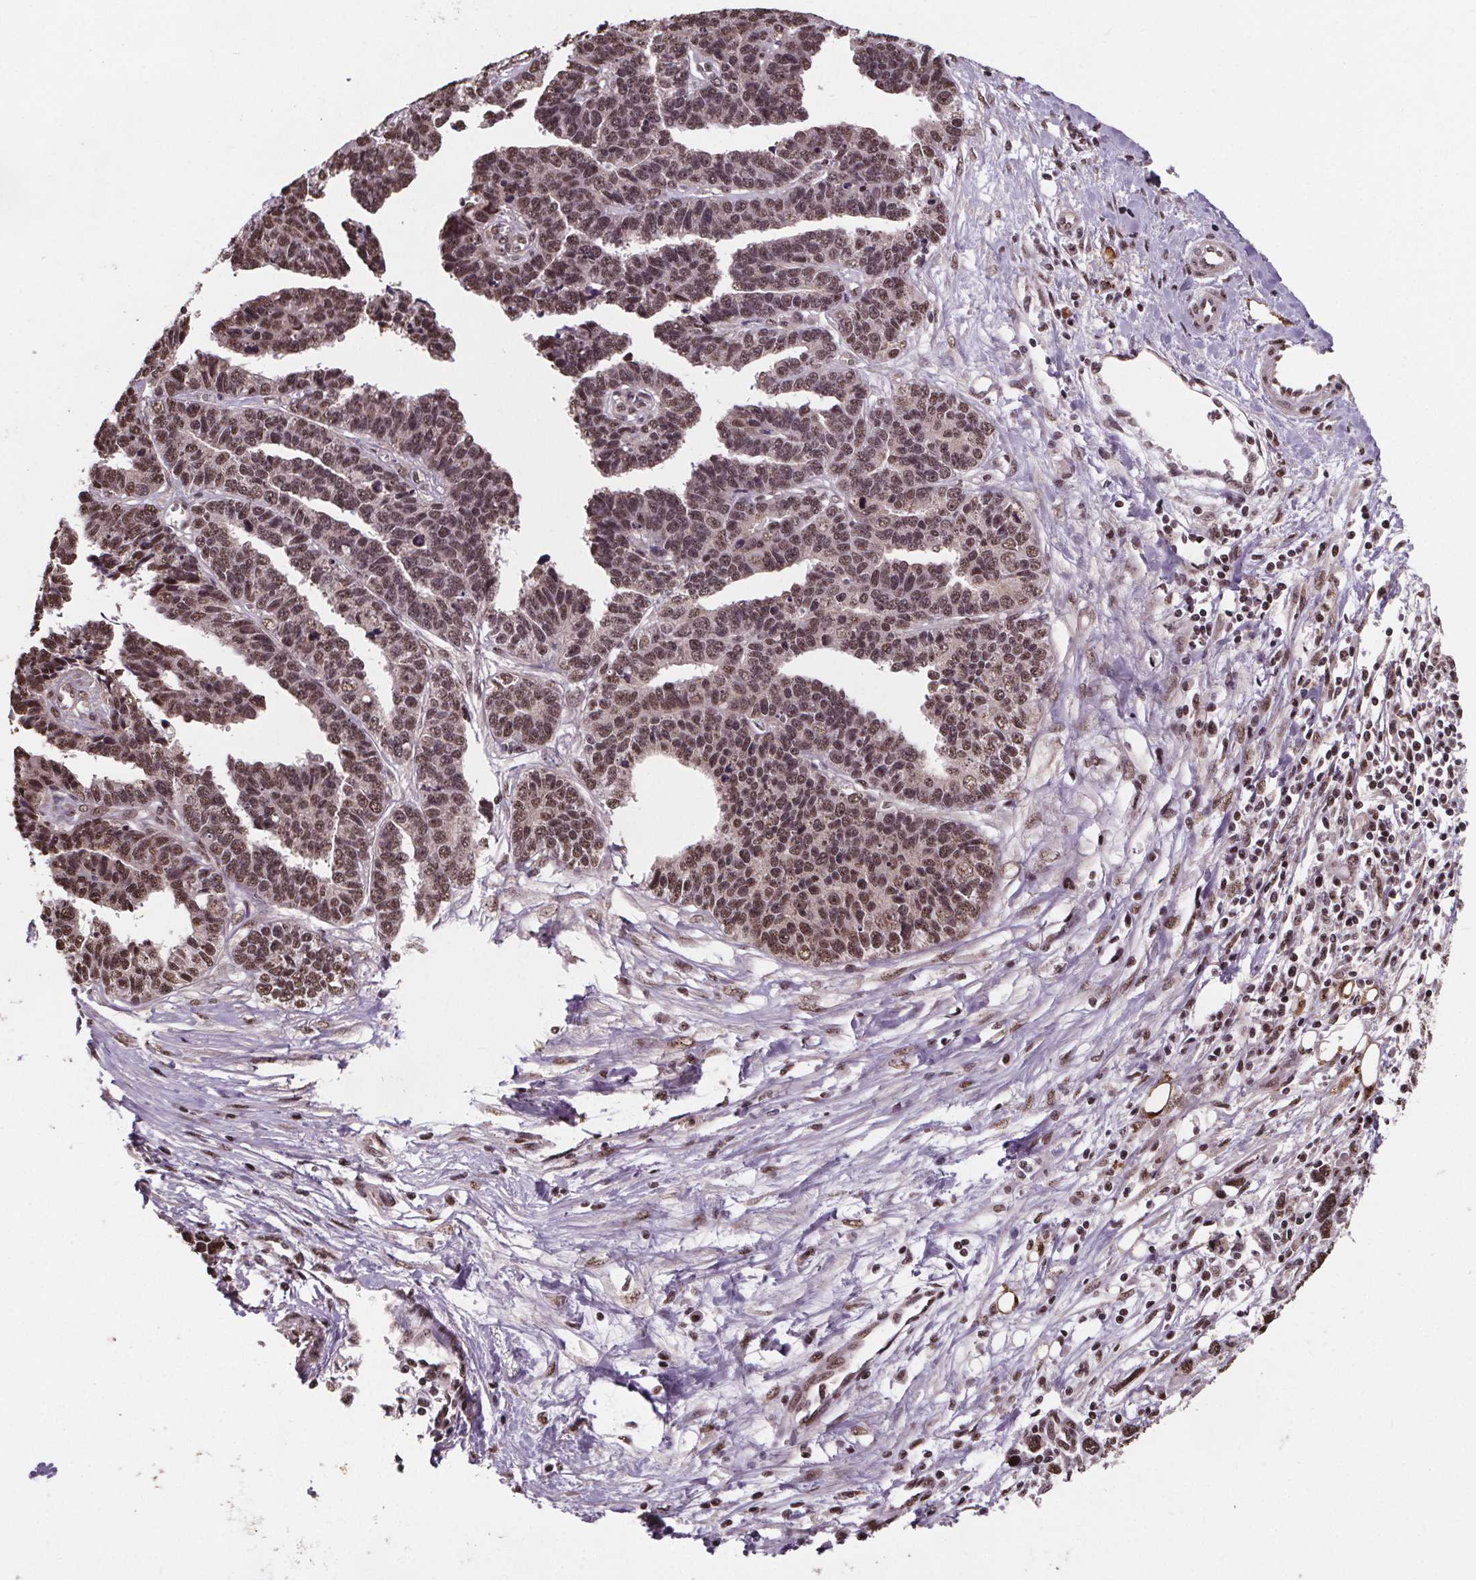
{"staining": {"intensity": "moderate", "quantity": ">75%", "location": "nuclear"}, "tissue": "ovarian cancer", "cell_type": "Tumor cells", "image_type": "cancer", "snomed": [{"axis": "morphology", "description": "Cystadenocarcinoma, serous, NOS"}, {"axis": "topography", "description": "Ovary"}], "caption": "High-magnification brightfield microscopy of serous cystadenocarcinoma (ovarian) stained with DAB (brown) and counterstained with hematoxylin (blue). tumor cells exhibit moderate nuclear positivity is identified in approximately>75% of cells.", "gene": "JARID2", "patient": {"sex": "female", "age": 76}}